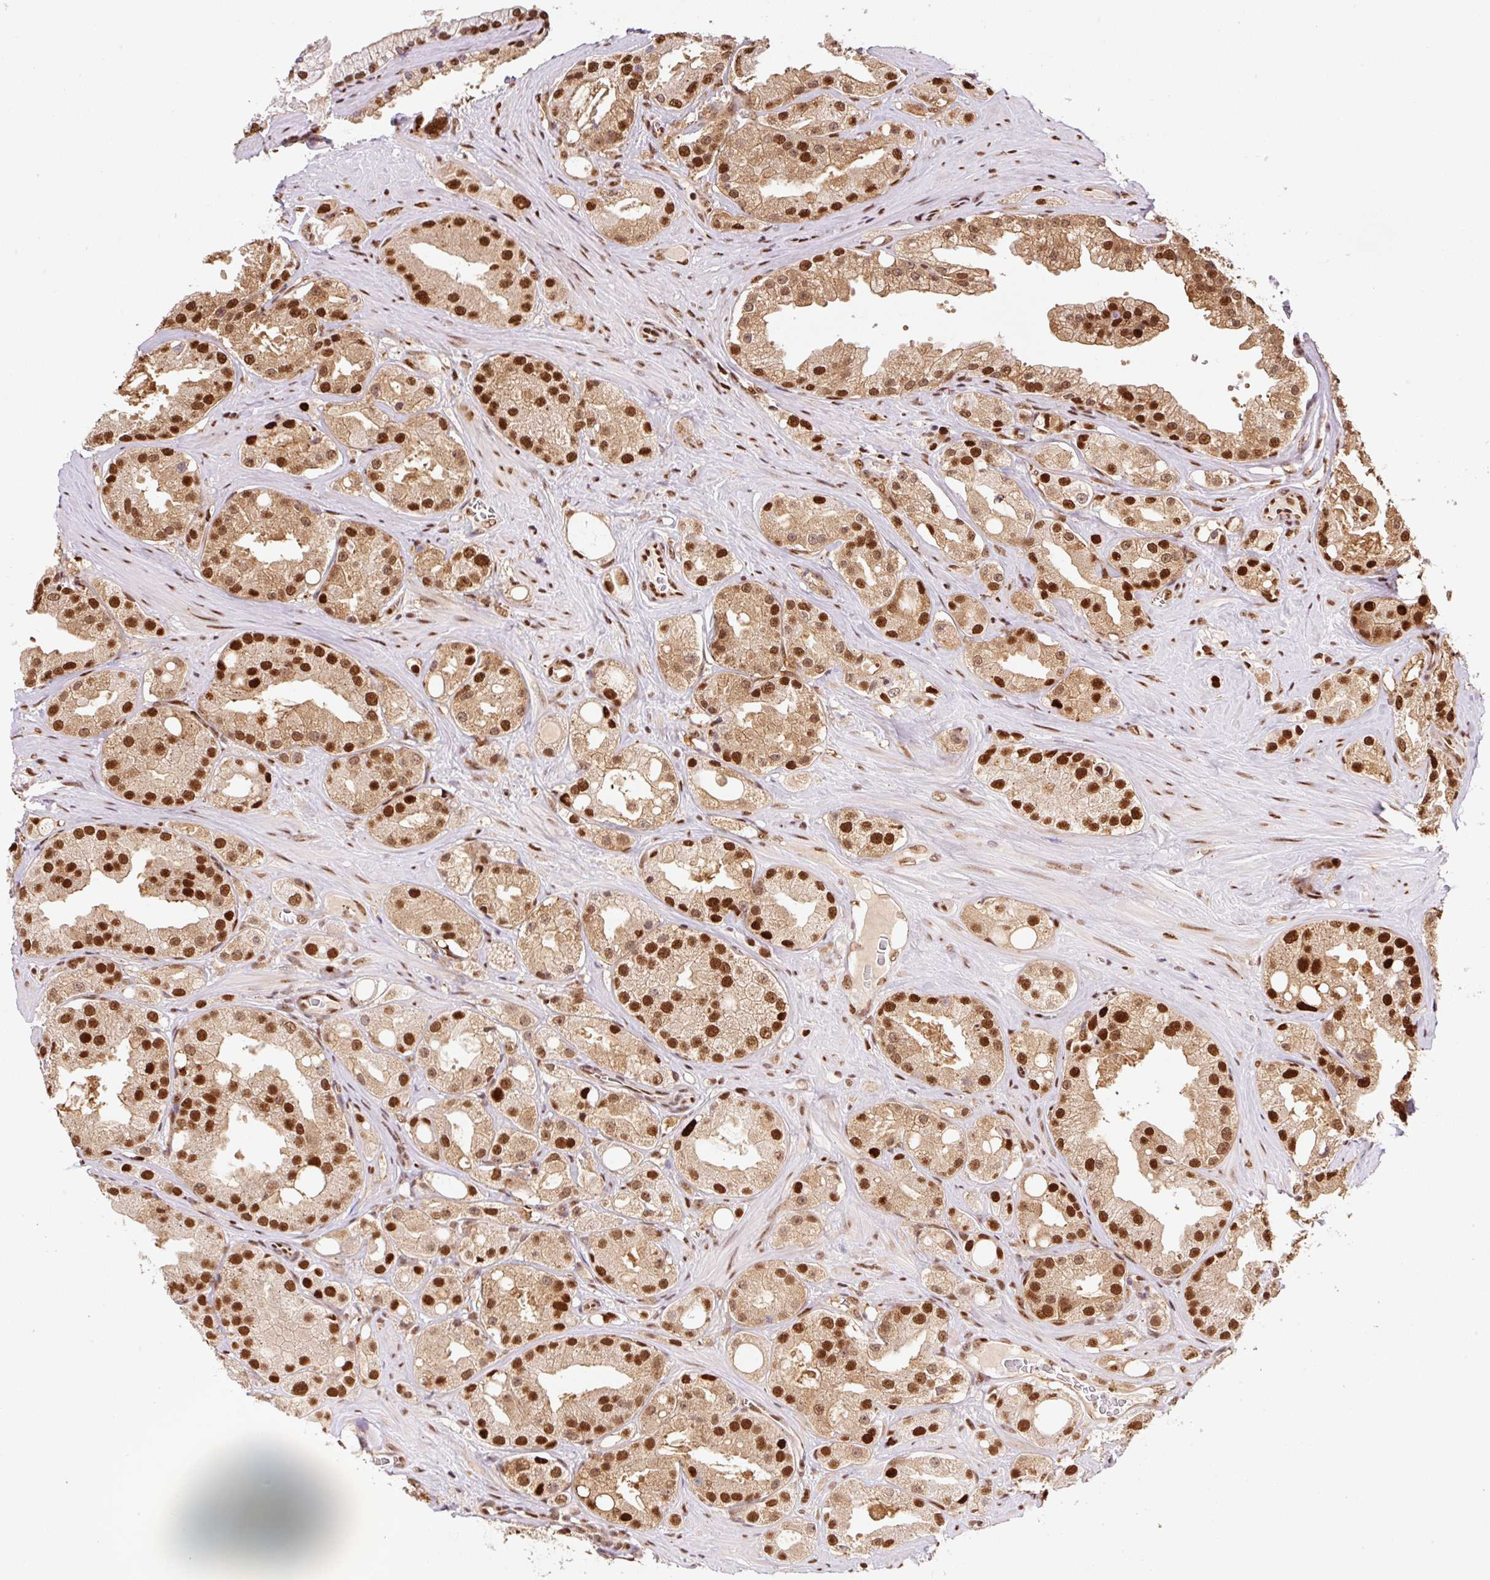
{"staining": {"intensity": "strong", "quantity": "25%-75%", "location": "cytoplasmic/membranous,nuclear"}, "tissue": "prostate cancer", "cell_type": "Tumor cells", "image_type": "cancer", "snomed": [{"axis": "morphology", "description": "Adenocarcinoma, High grade"}, {"axis": "topography", "description": "Prostate"}], "caption": "Prostate cancer stained with a brown dye exhibits strong cytoplasmic/membranous and nuclear positive positivity in approximately 25%-75% of tumor cells.", "gene": "GPR139", "patient": {"sex": "male", "age": 66}}